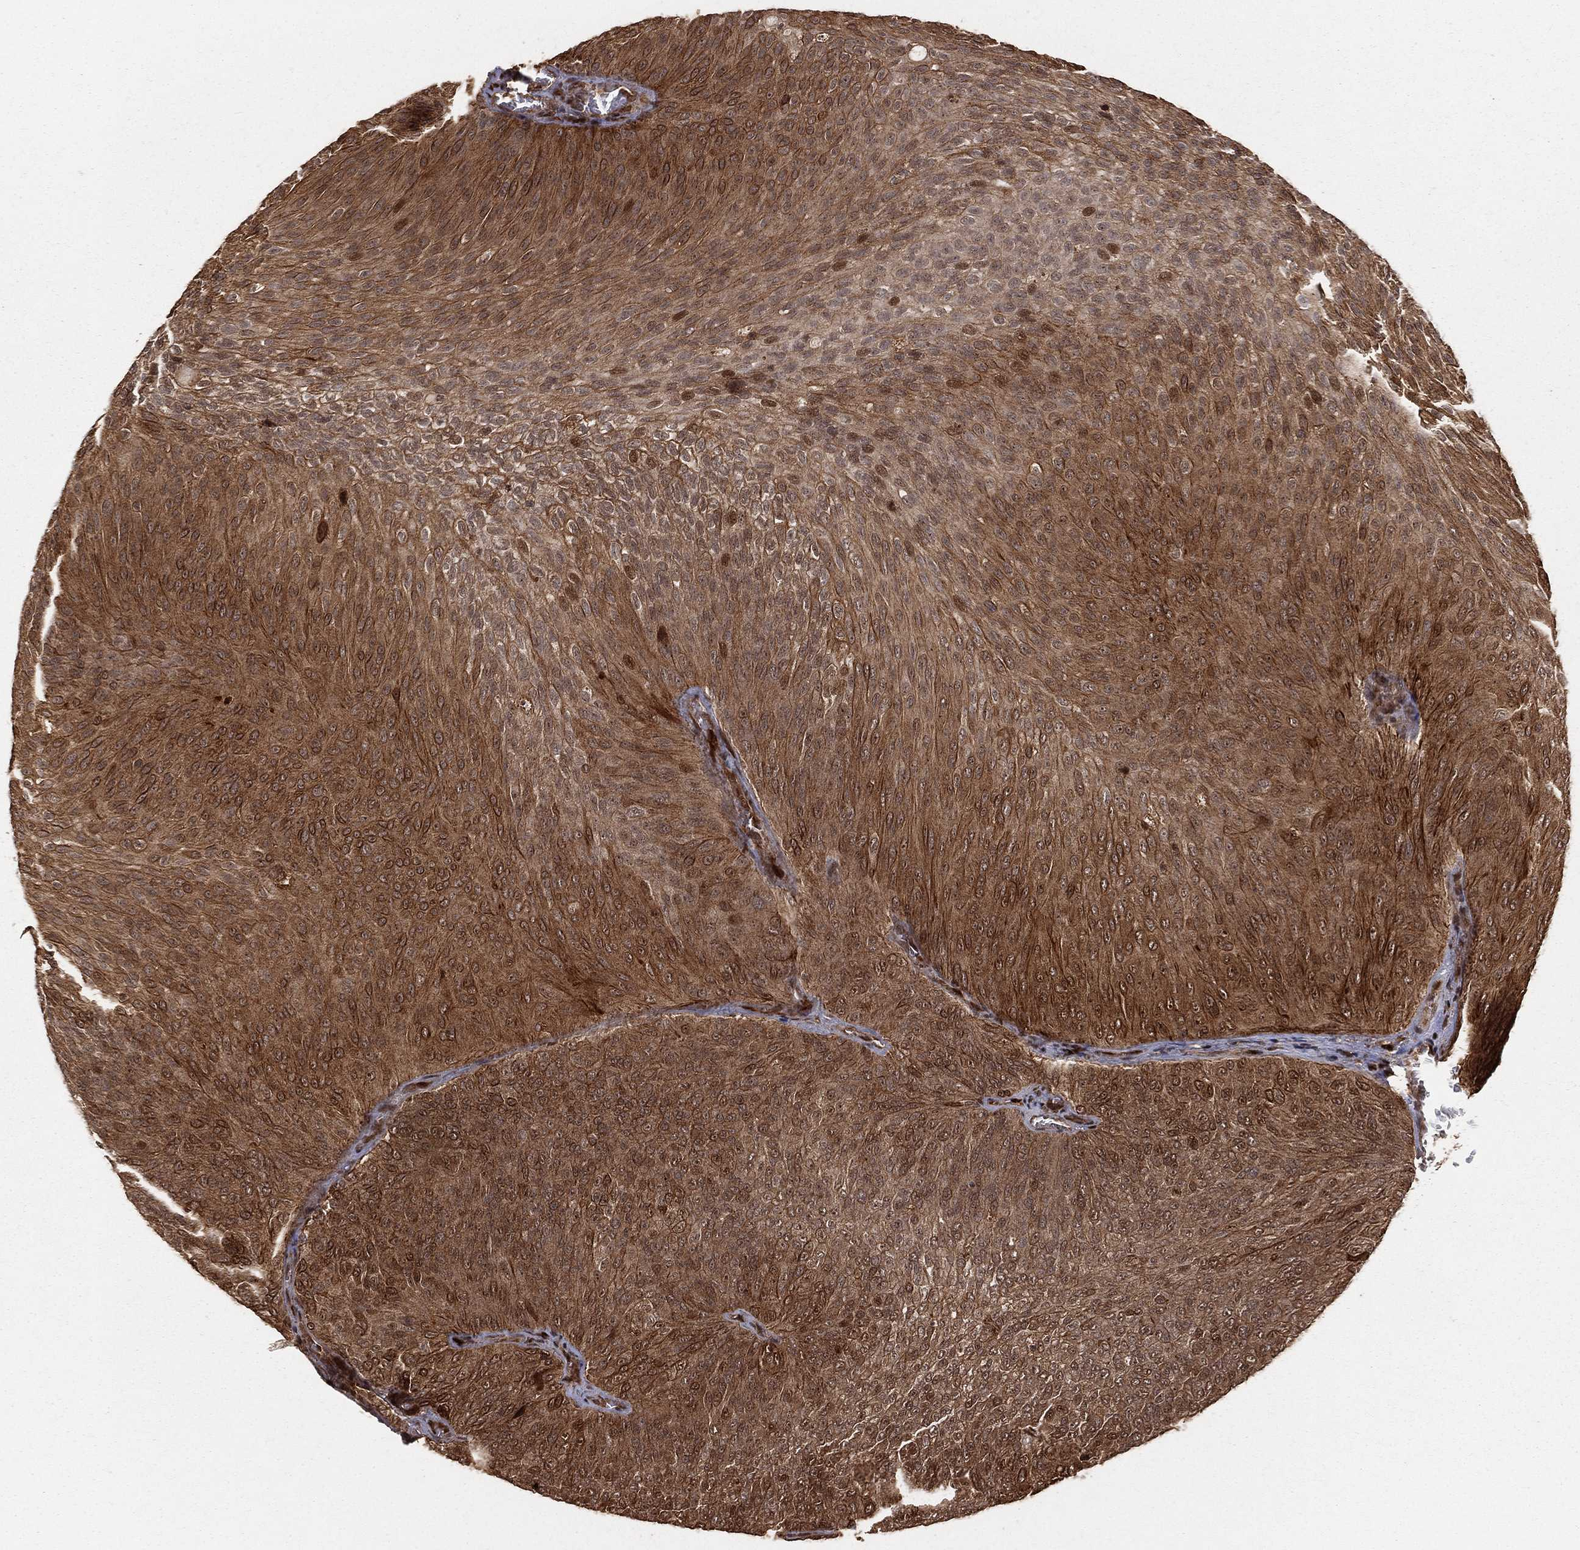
{"staining": {"intensity": "strong", "quantity": "25%-75%", "location": "cytoplasmic/membranous"}, "tissue": "urothelial cancer", "cell_type": "Tumor cells", "image_type": "cancer", "snomed": [{"axis": "morphology", "description": "Urothelial carcinoma, Low grade"}, {"axis": "topography", "description": "Urinary bladder"}], "caption": "Immunohistochemical staining of urothelial cancer exhibits high levels of strong cytoplasmic/membranous staining in approximately 25%-75% of tumor cells.", "gene": "MAPK1", "patient": {"sex": "male", "age": 78}}